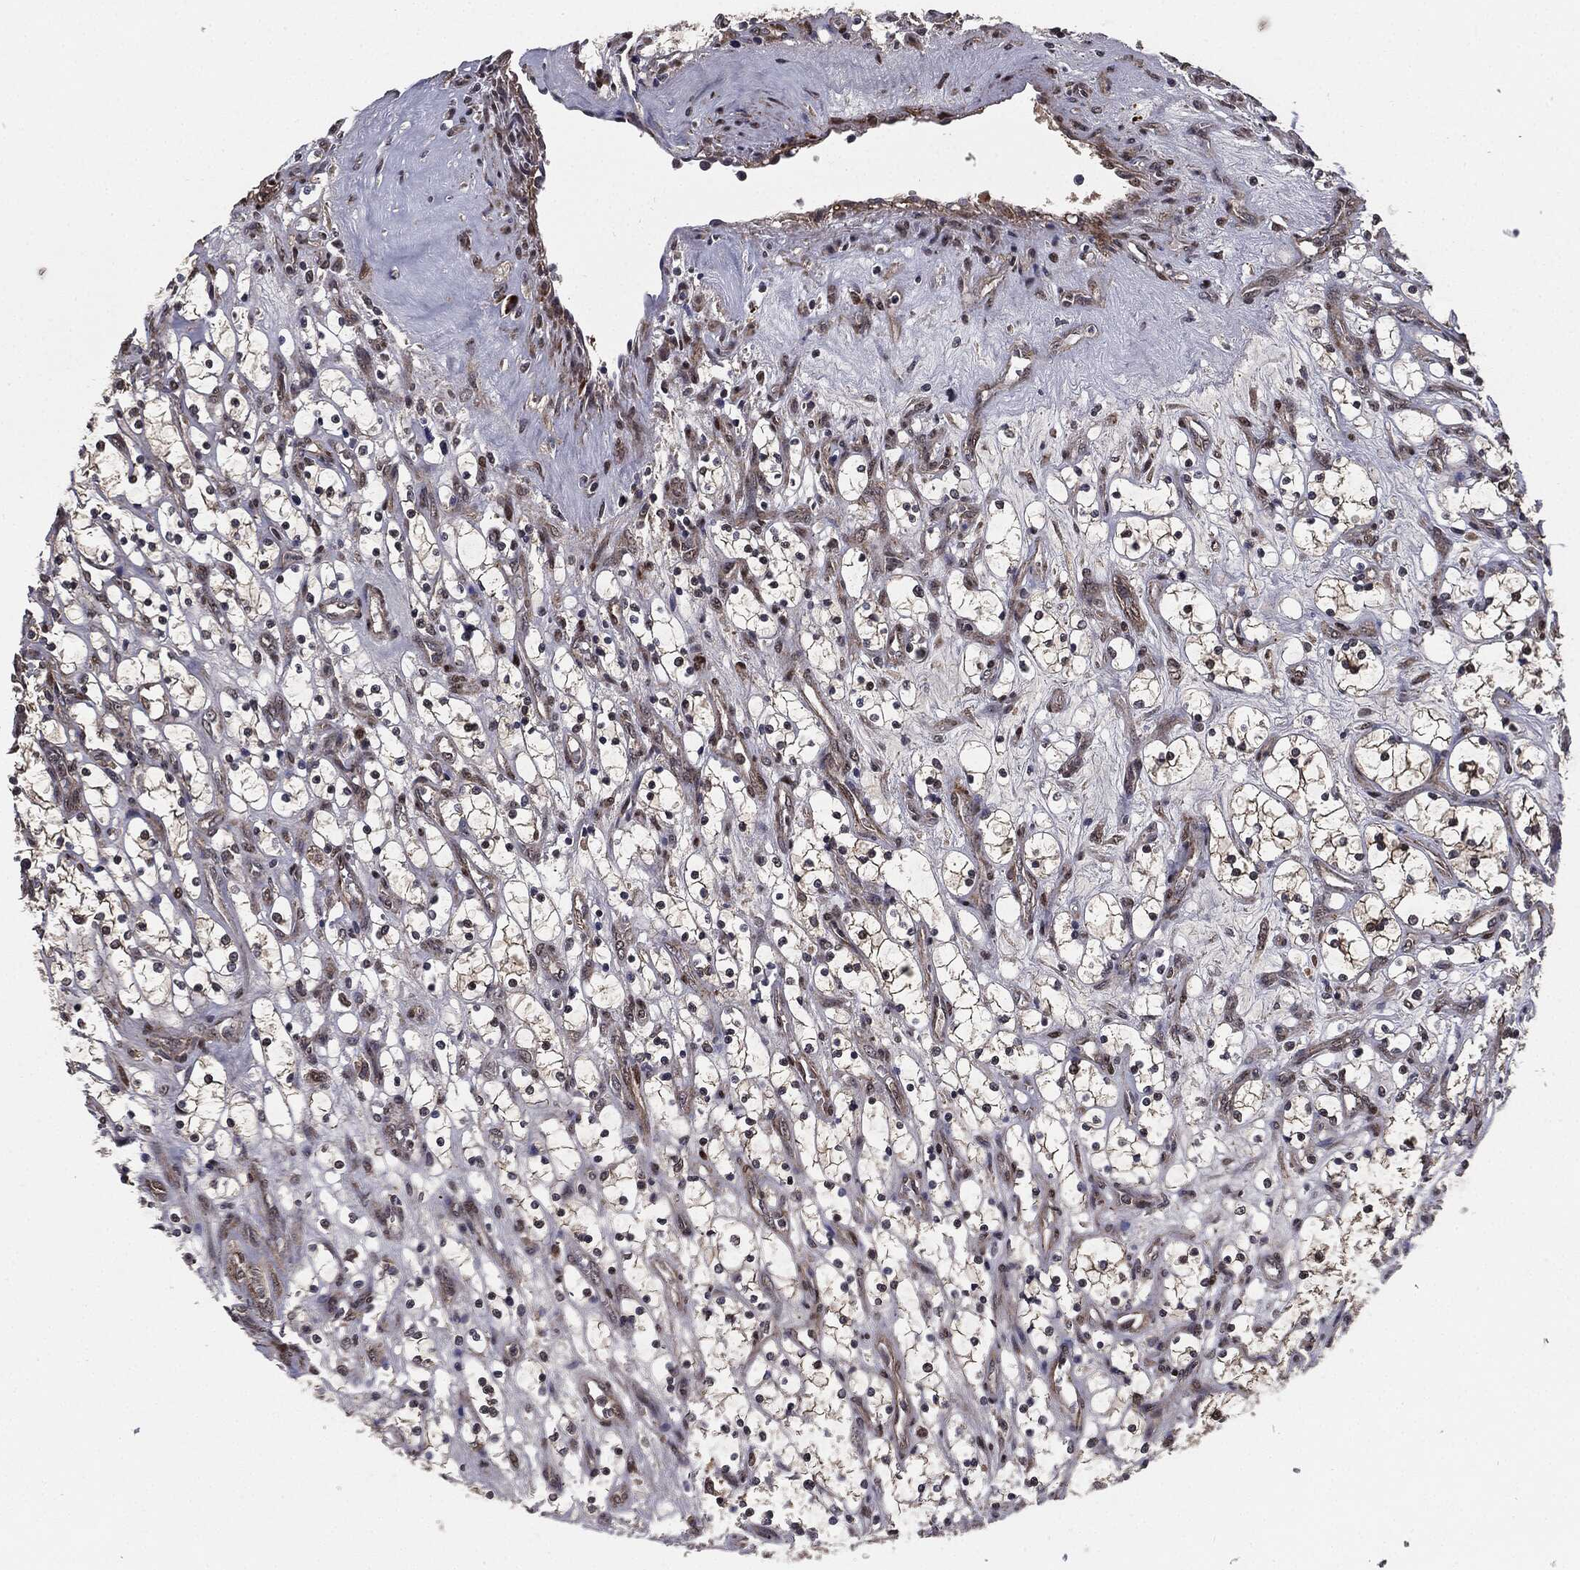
{"staining": {"intensity": "weak", "quantity": ">75%", "location": "cytoplasmic/membranous"}, "tissue": "renal cancer", "cell_type": "Tumor cells", "image_type": "cancer", "snomed": [{"axis": "morphology", "description": "Adenocarcinoma, NOS"}, {"axis": "topography", "description": "Kidney"}], "caption": "Approximately >75% of tumor cells in human renal cancer (adenocarcinoma) display weak cytoplasmic/membranous protein positivity as visualized by brown immunohistochemical staining.", "gene": "PTPA", "patient": {"sex": "female", "age": 69}}